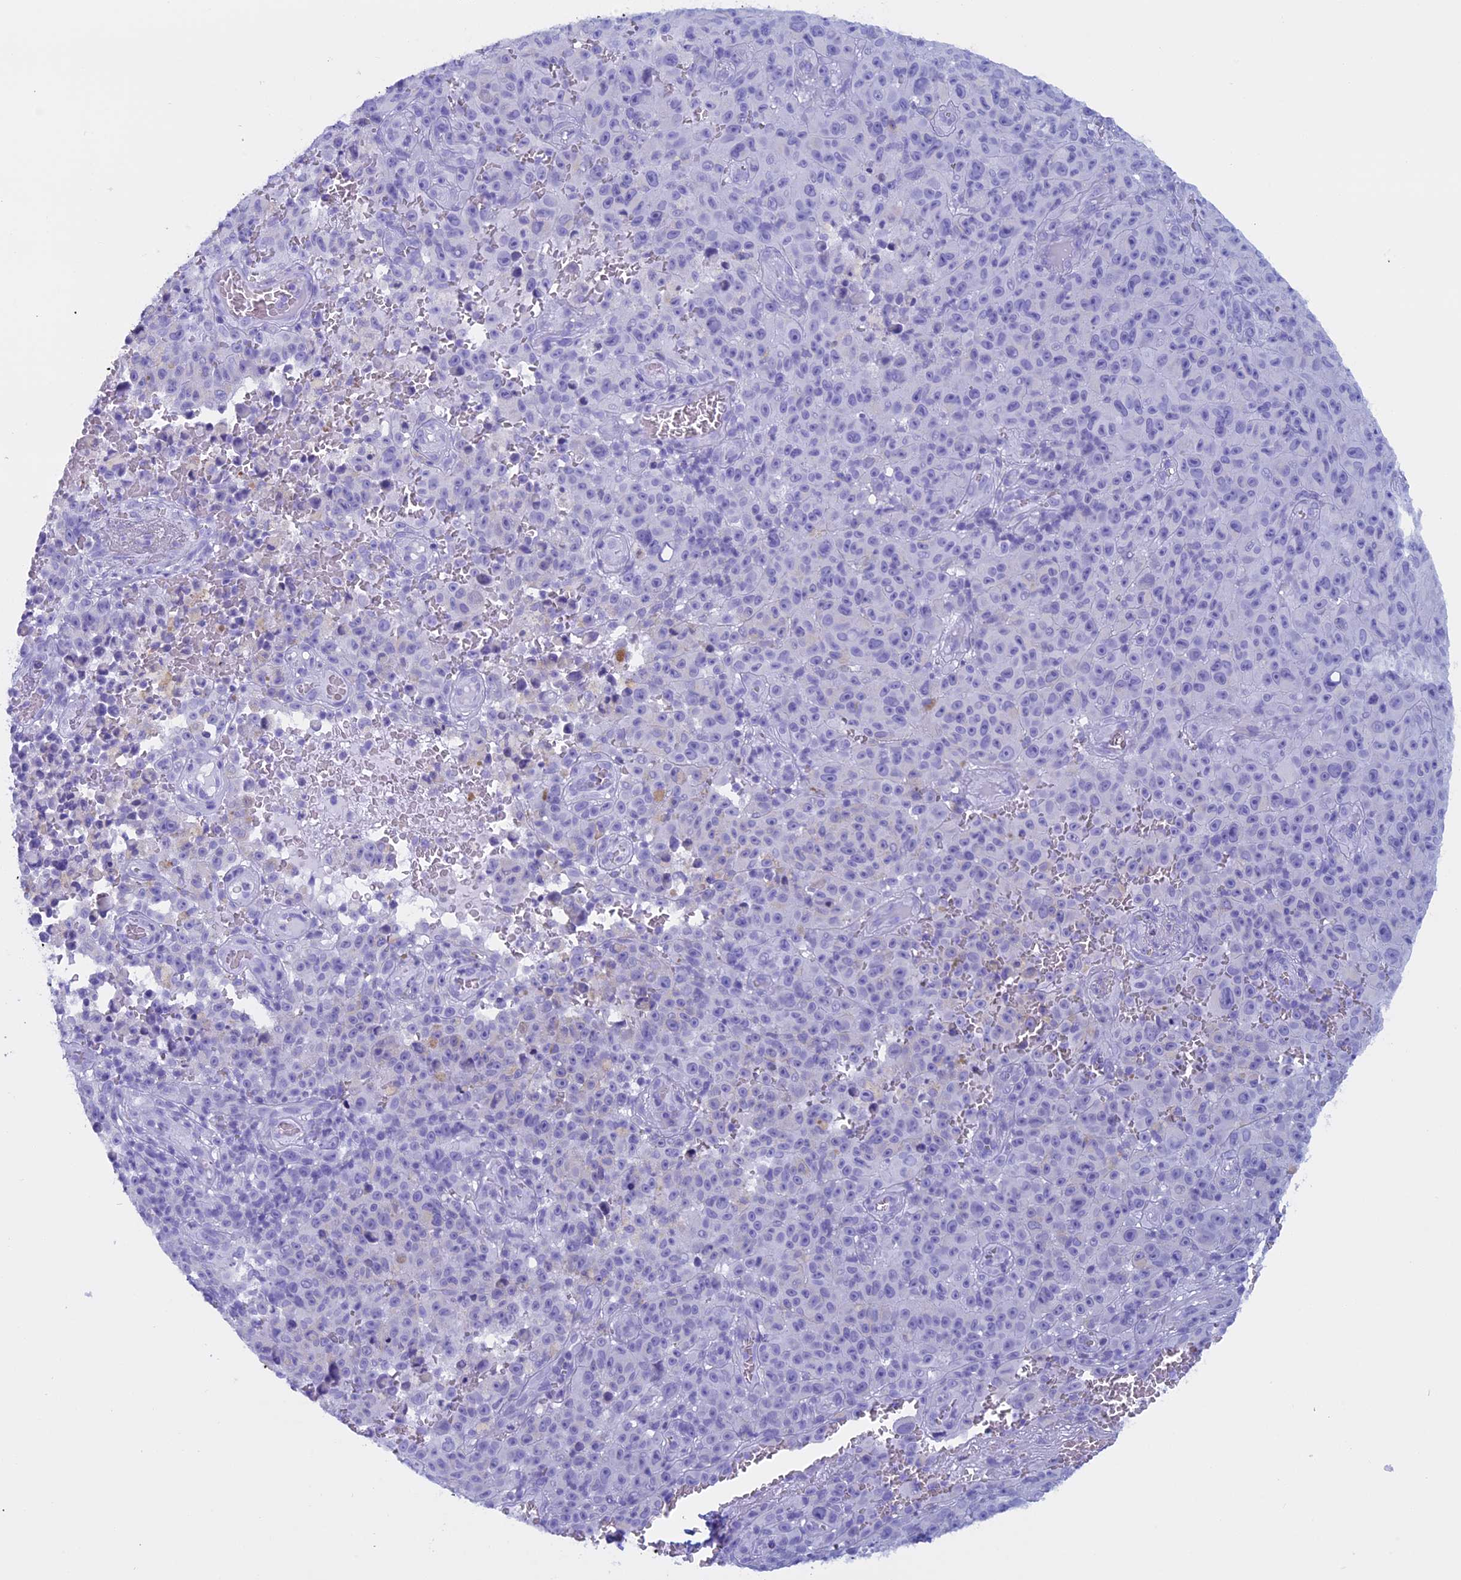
{"staining": {"intensity": "negative", "quantity": "none", "location": "none"}, "tissue": "melanoma", "cell_type": "Tumor cells", "image_type": "cancer", "snomed": [{"axis": "morphology", "description": "Malignant melanoma, NOS"}, {"axis": "topography", "description": "Skin"}], "caption": "Immunohistochemical staining of human melanoma shows no significant staining in tumor cells.", "gene": "FAM169A", "patient": {"sex": "female", "age": 82}}